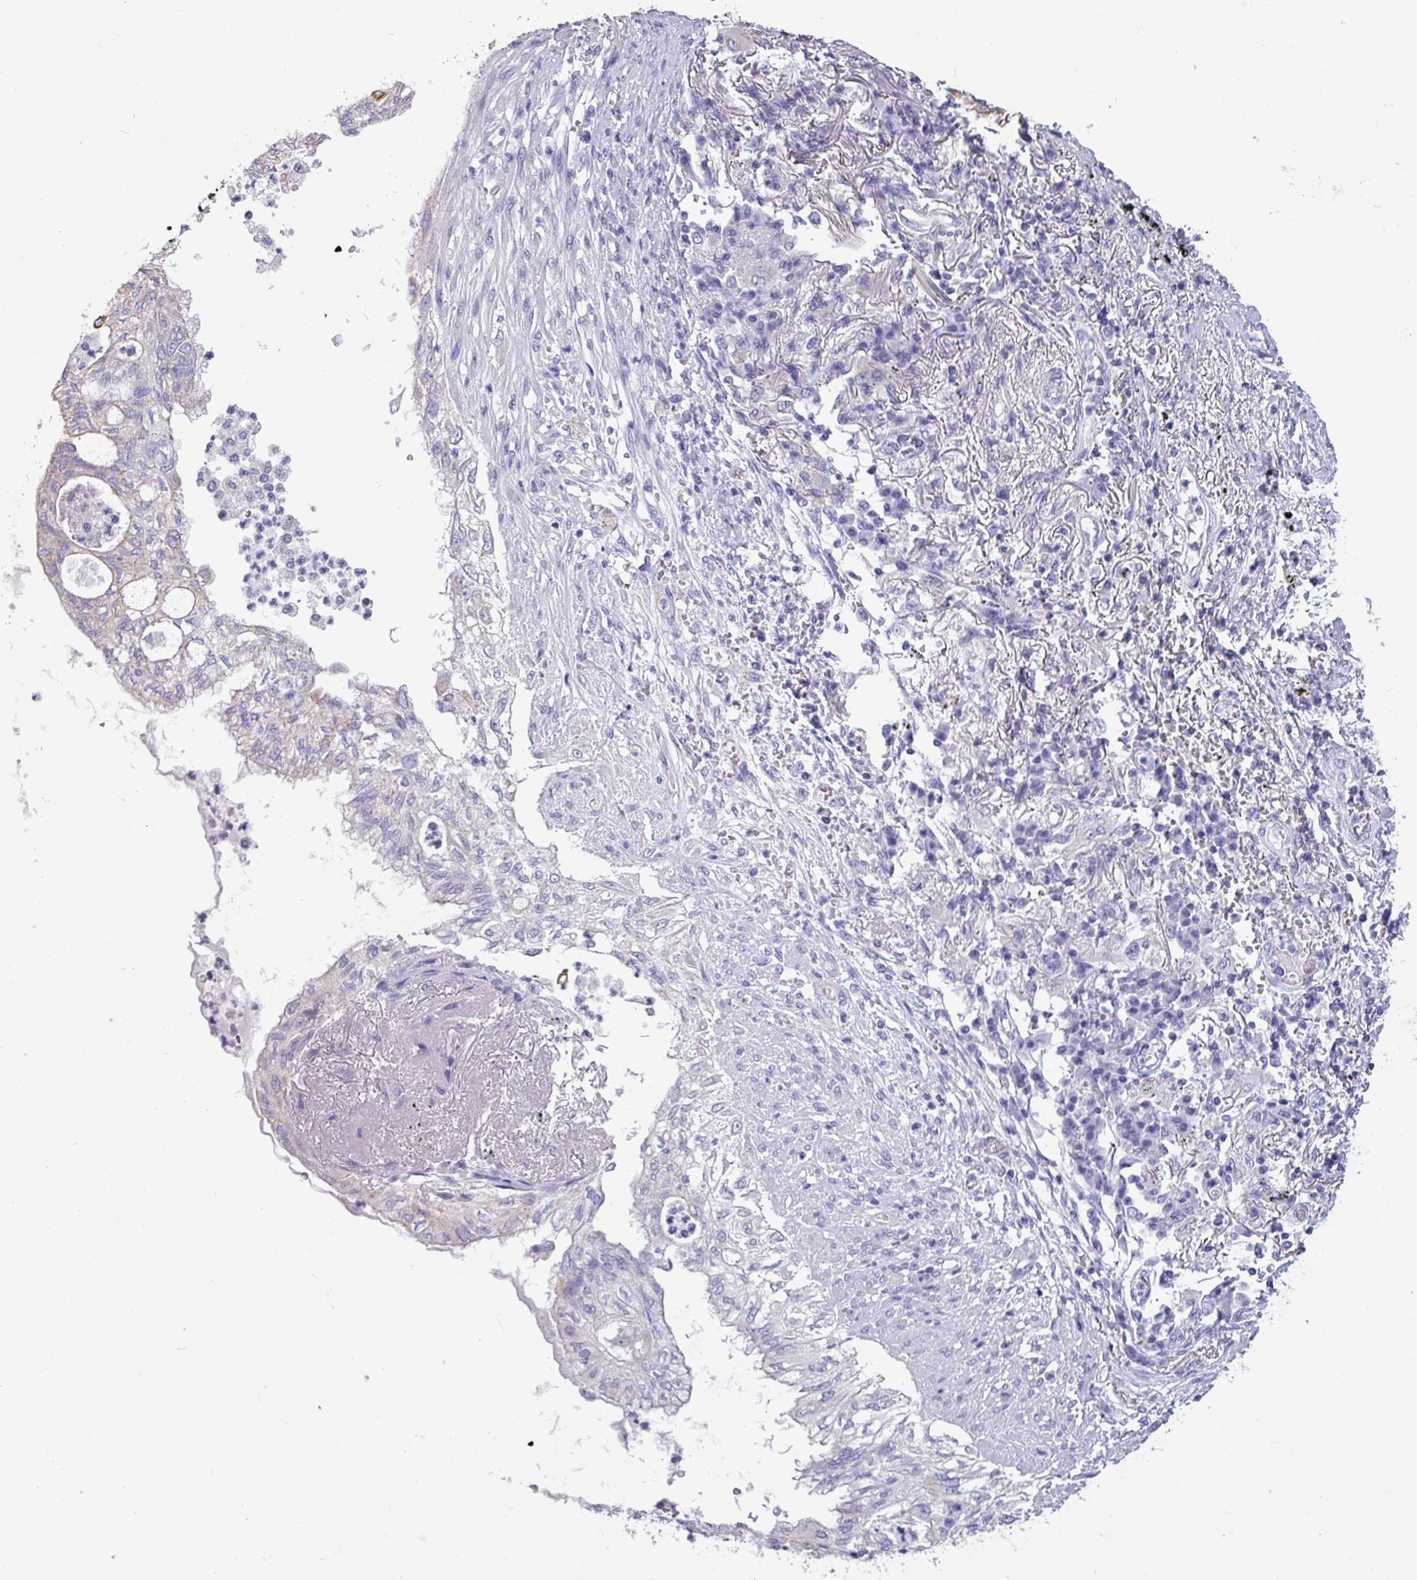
{"staining": {"intensity": "weak", "quantity": "<25%", "location": "cytoplasmic/membranous"}, "tissue": "lung cancer", "cell_type": "Tumor cells", "image_type": "cancer", "snomed": [{"axis": "morphology", "description": "Adenocarcinoma, NOS"}, {"axis": "topography", "description": "Lung"}], "caption": "A histopathology image of lung adenocarcinoma stained for a protein exhibits no brown staining in tumor cells.", "gene": "CAMK1", "patient": {"sex": "female", "age": 70}}